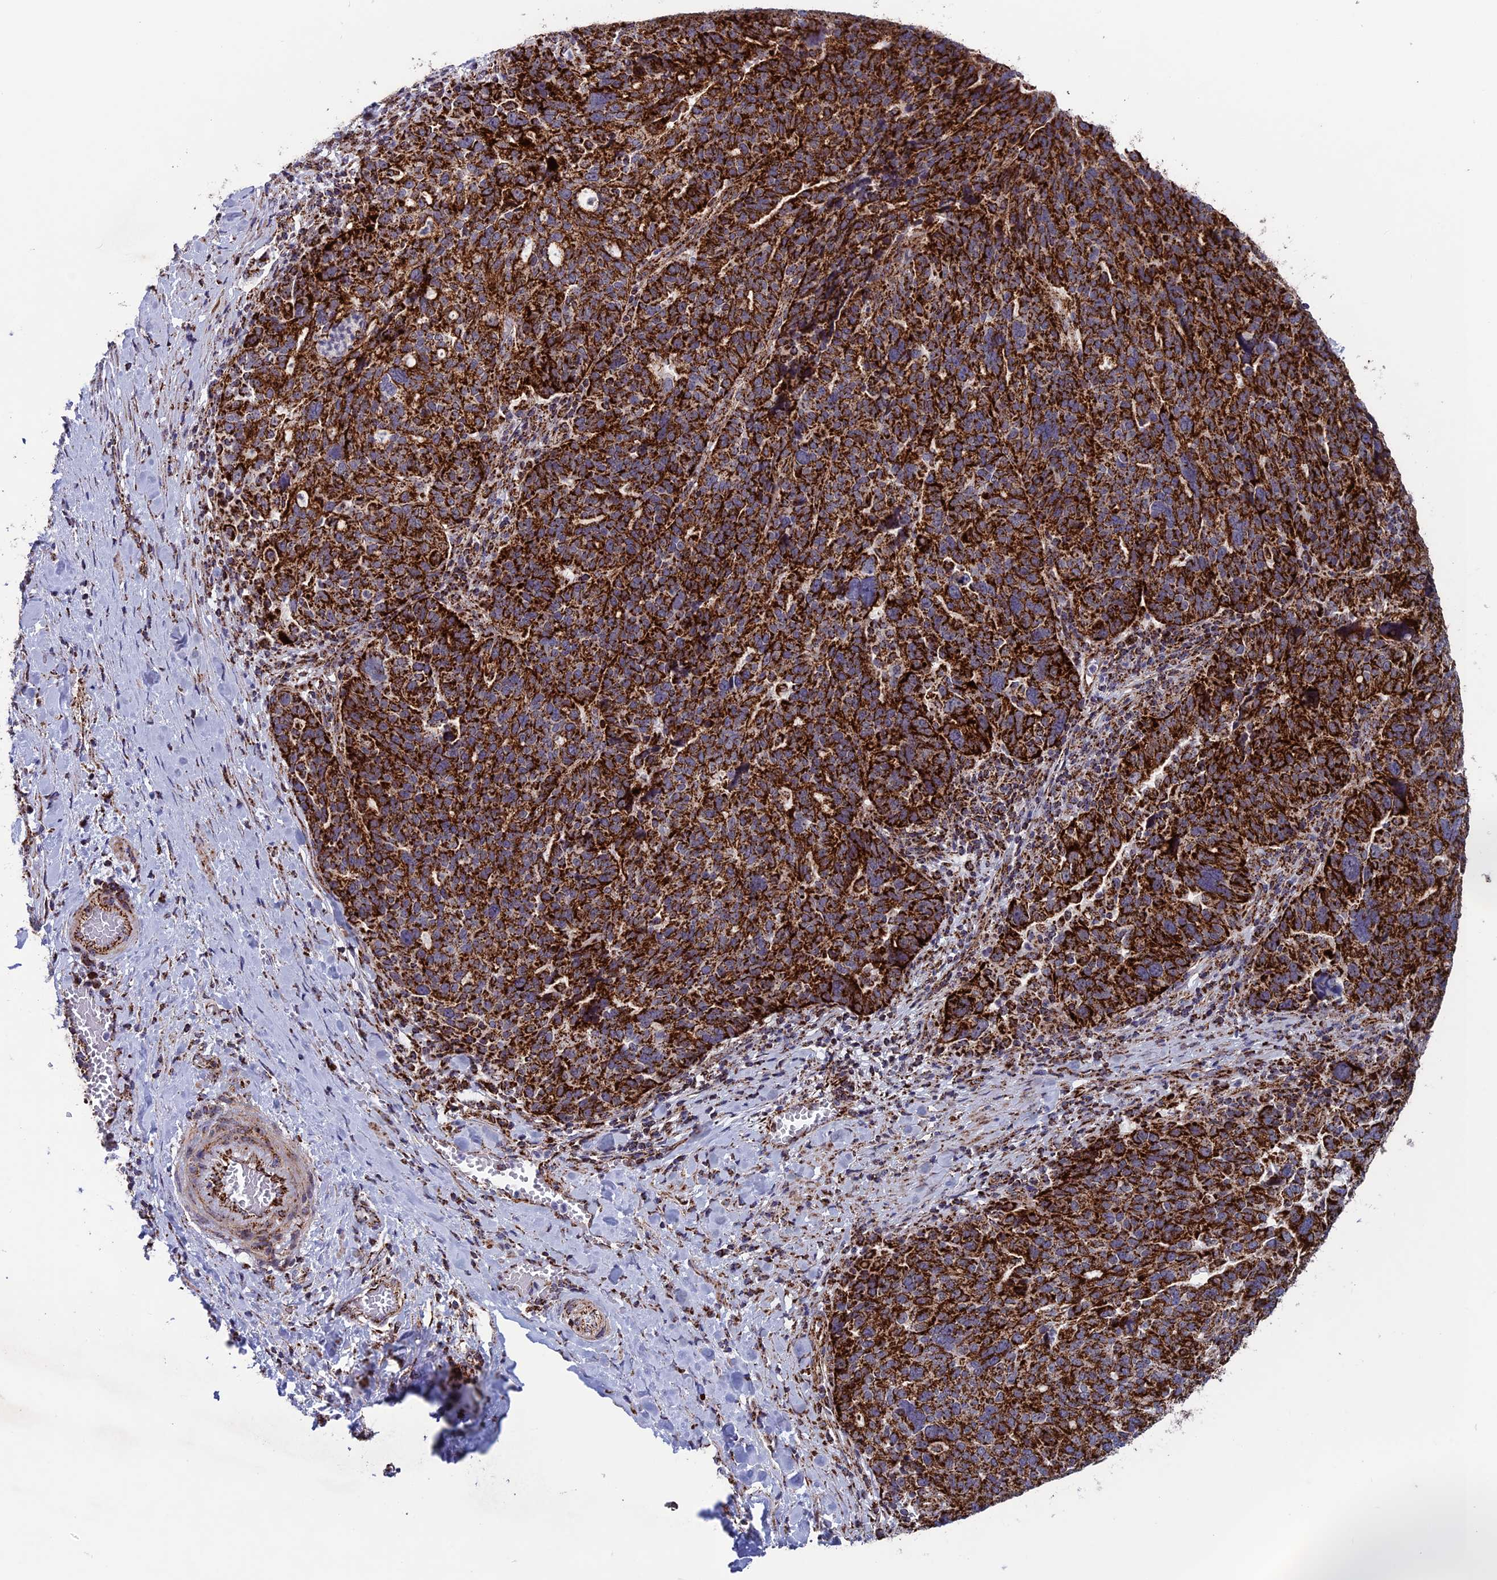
{"staining": {"intensity": "strong", "quantity": ">75%", "location": "cytoplasmic/membranous"}, "tissue": "ovarian cancer", "cell_type": "Tumor cells", "image_type": "cancer", "snomed": [{"axis": "morphology", "description": "Cystadenocarcinoma, serous, NOS"}, {"axis": "topography", "description": "Ovary"}], "caption": "Ovarian serous cystadenocarcinoma was stained to show a protein in brown. There is high levels of strong cytoplasmic/membranous expression in approximately >75% of tumor cells.", "gene": "MRPS18B", "patient": {"sex": "female", "age": 59}}